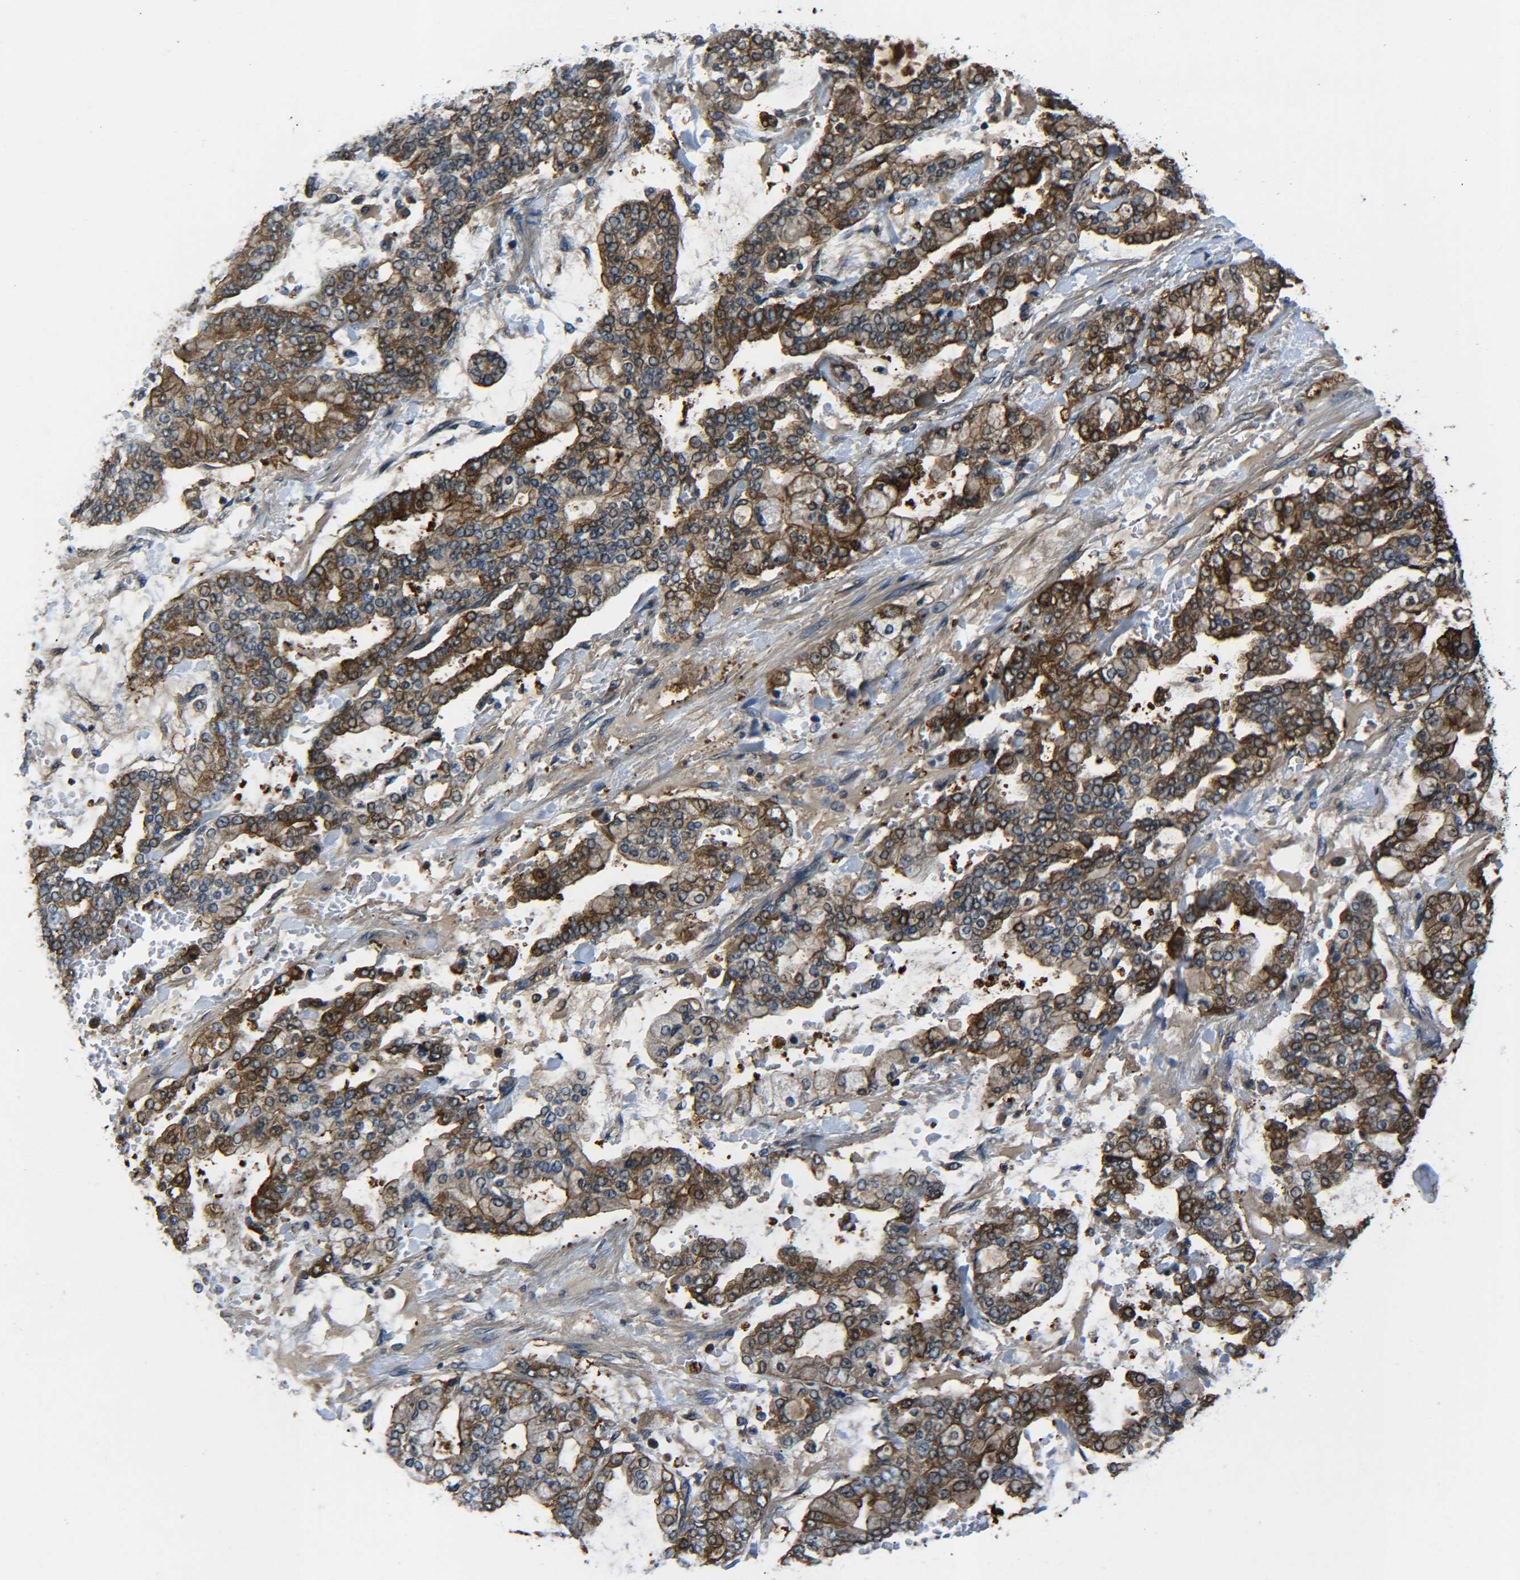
{"staining": {"intensity": "strong", "quantity": "25%-75%", "location": "cytoplasmic/membranous"}, "tissue": "stomach cancer", "cell_type": "Tumor cells", "image_type": "cancer", "snomed": [{"axis": "morphology", "description": "Normal tissue, NOS"}, {"axis": "morphology", "description": "Adenocarcinoma, NOS"}, {"axis": "topography", "description": "Stomach, upper"}, {"axis": "topography", "description": "Stomach"}], "caption": "About 25%-75% of tumor cells in stomach cancer exhibit strong cytoplasmic/membranous protein expression as visualized by brown immunohistochemical staining.", "gene": "PREB", "patient": {"sex": "male", "age": 76}}